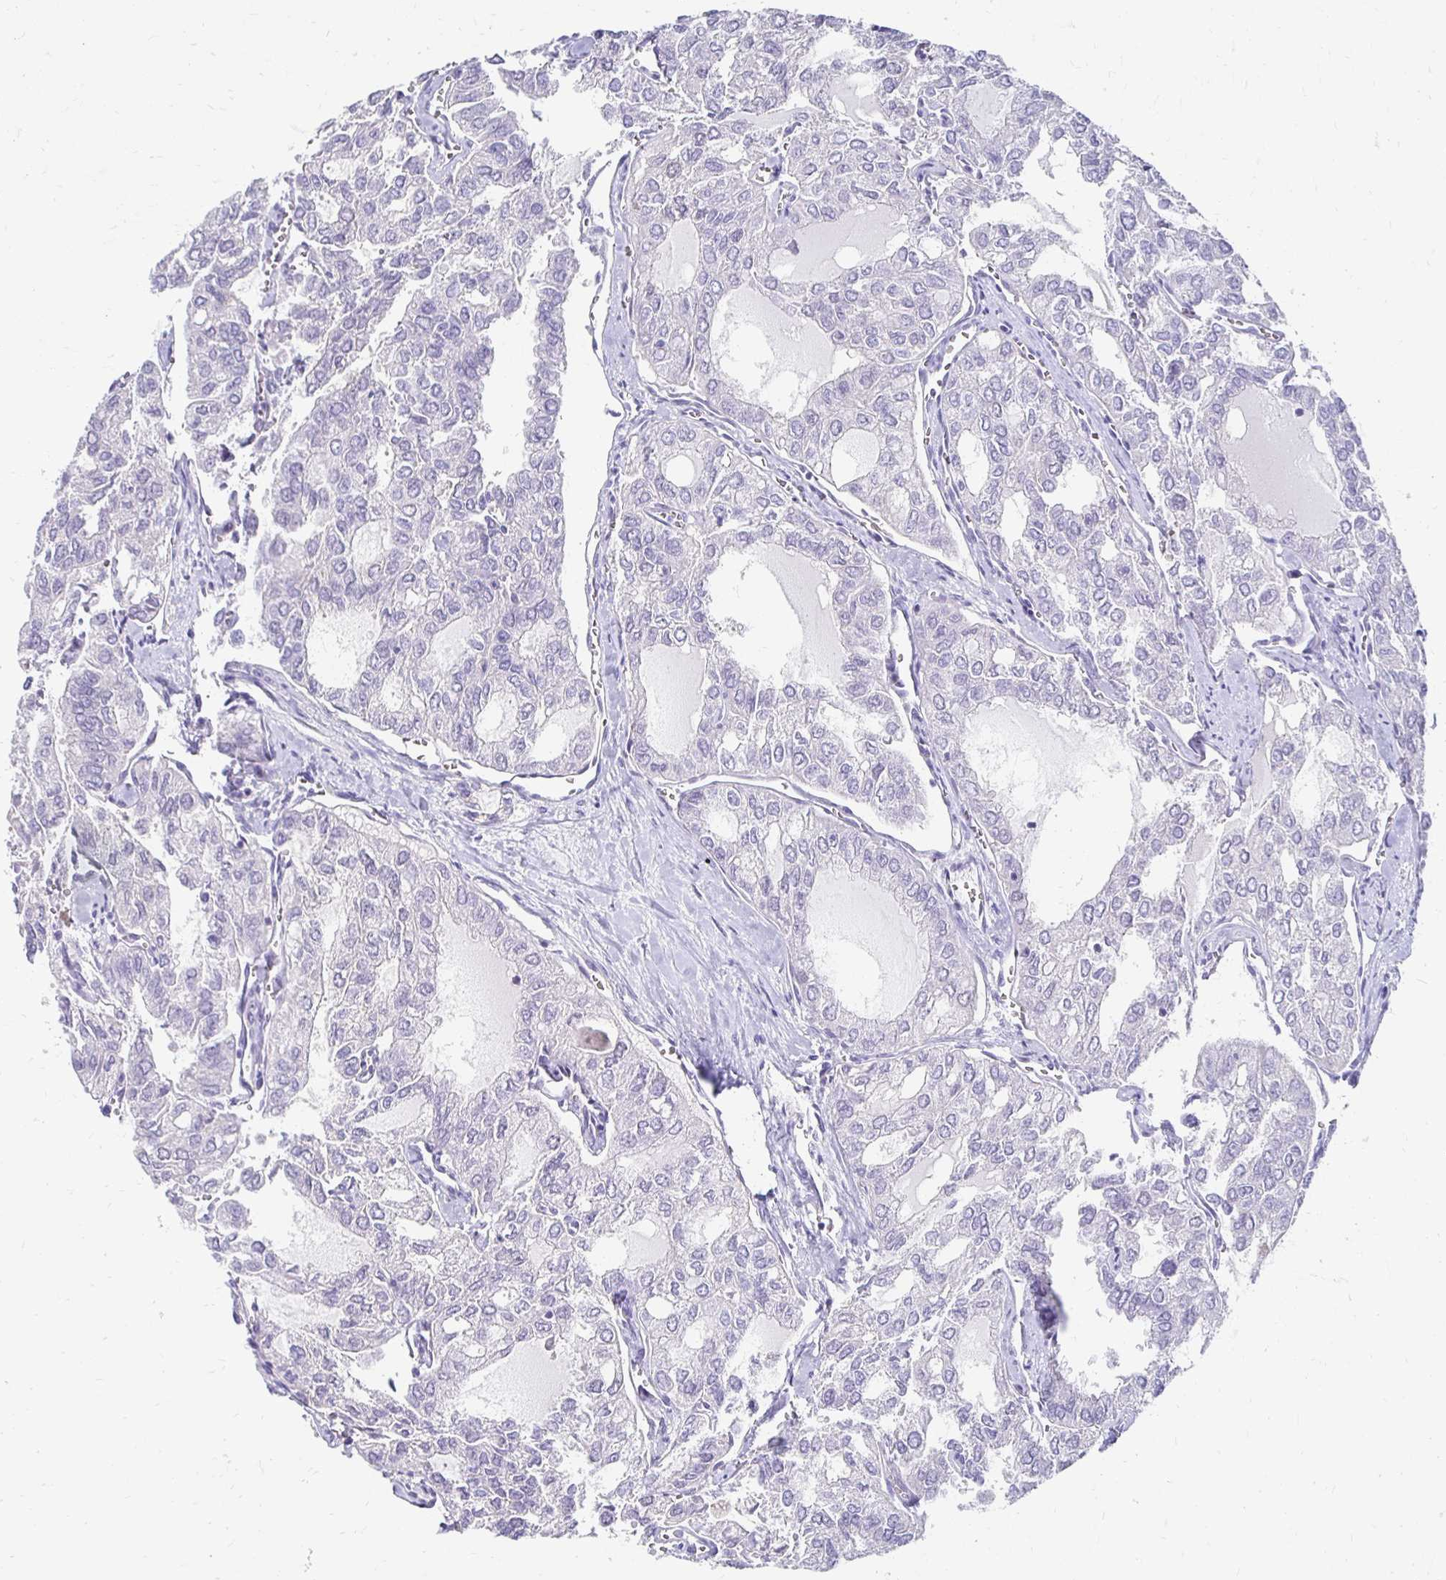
{"staining": {"intensity": "negative", "quantity": "none", "location": "none"}, "tissue": "thyroid cancer", "cell_type": "Tumor cells", "image_type": "cancer", "snomed": [{"axis": "morphology", "description": "Follicular adenoma carcinoma, NOS"}, {"axis": "topography", "description": "Thyroid gland"}], "caption": "A micrograph of thyroid cancer (follicular adenoma carcinoma) stained for a protein shows no brown staining in tumor cells.", "gene": "AKAP6", "patient": {"sex": "male", "age": 75}}